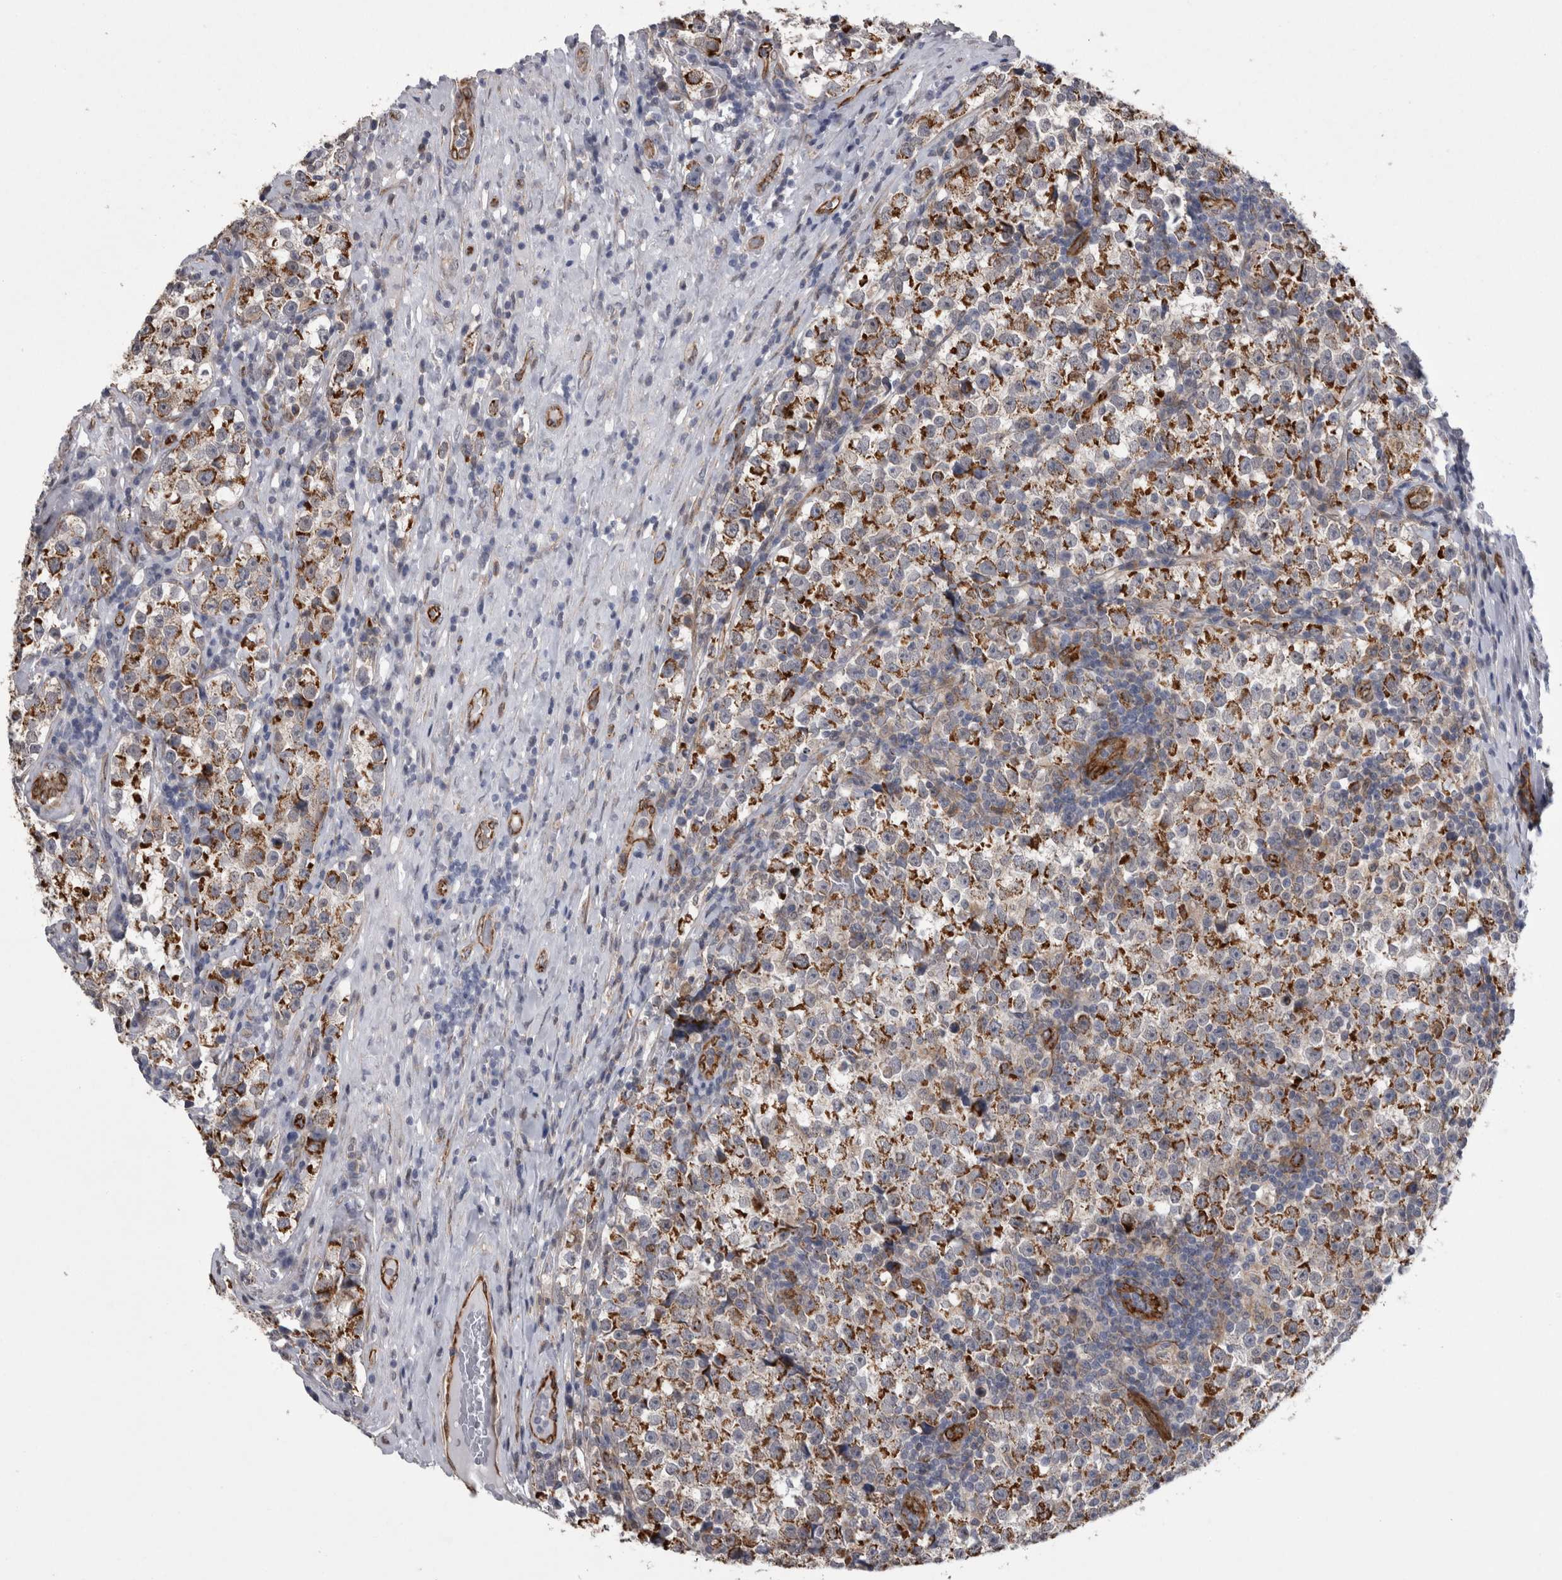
{"staining": {"intensity": "moderate", "quantity": ">75%", "location": "cytoplasmic/membranous"}, "tissue": "testis cancer", "cell_type": "Tumor cells", "image_type": "cancer", "snomed": [{"axis": "morphology", "description": "Normal tissue, NOS"}, {"axis": "morphology", "description": "Seminoma, NOS"}, {"axis": "topography", "description": "Testis"}], "caption": "A medium amount of moderate cytoplasmic/membranous positivity is appreciated in about >75% of tumor cells in seminoma (testis) tissue.", "gene": "ACOT7", "patient": {"sex": "male", "age": 43}}